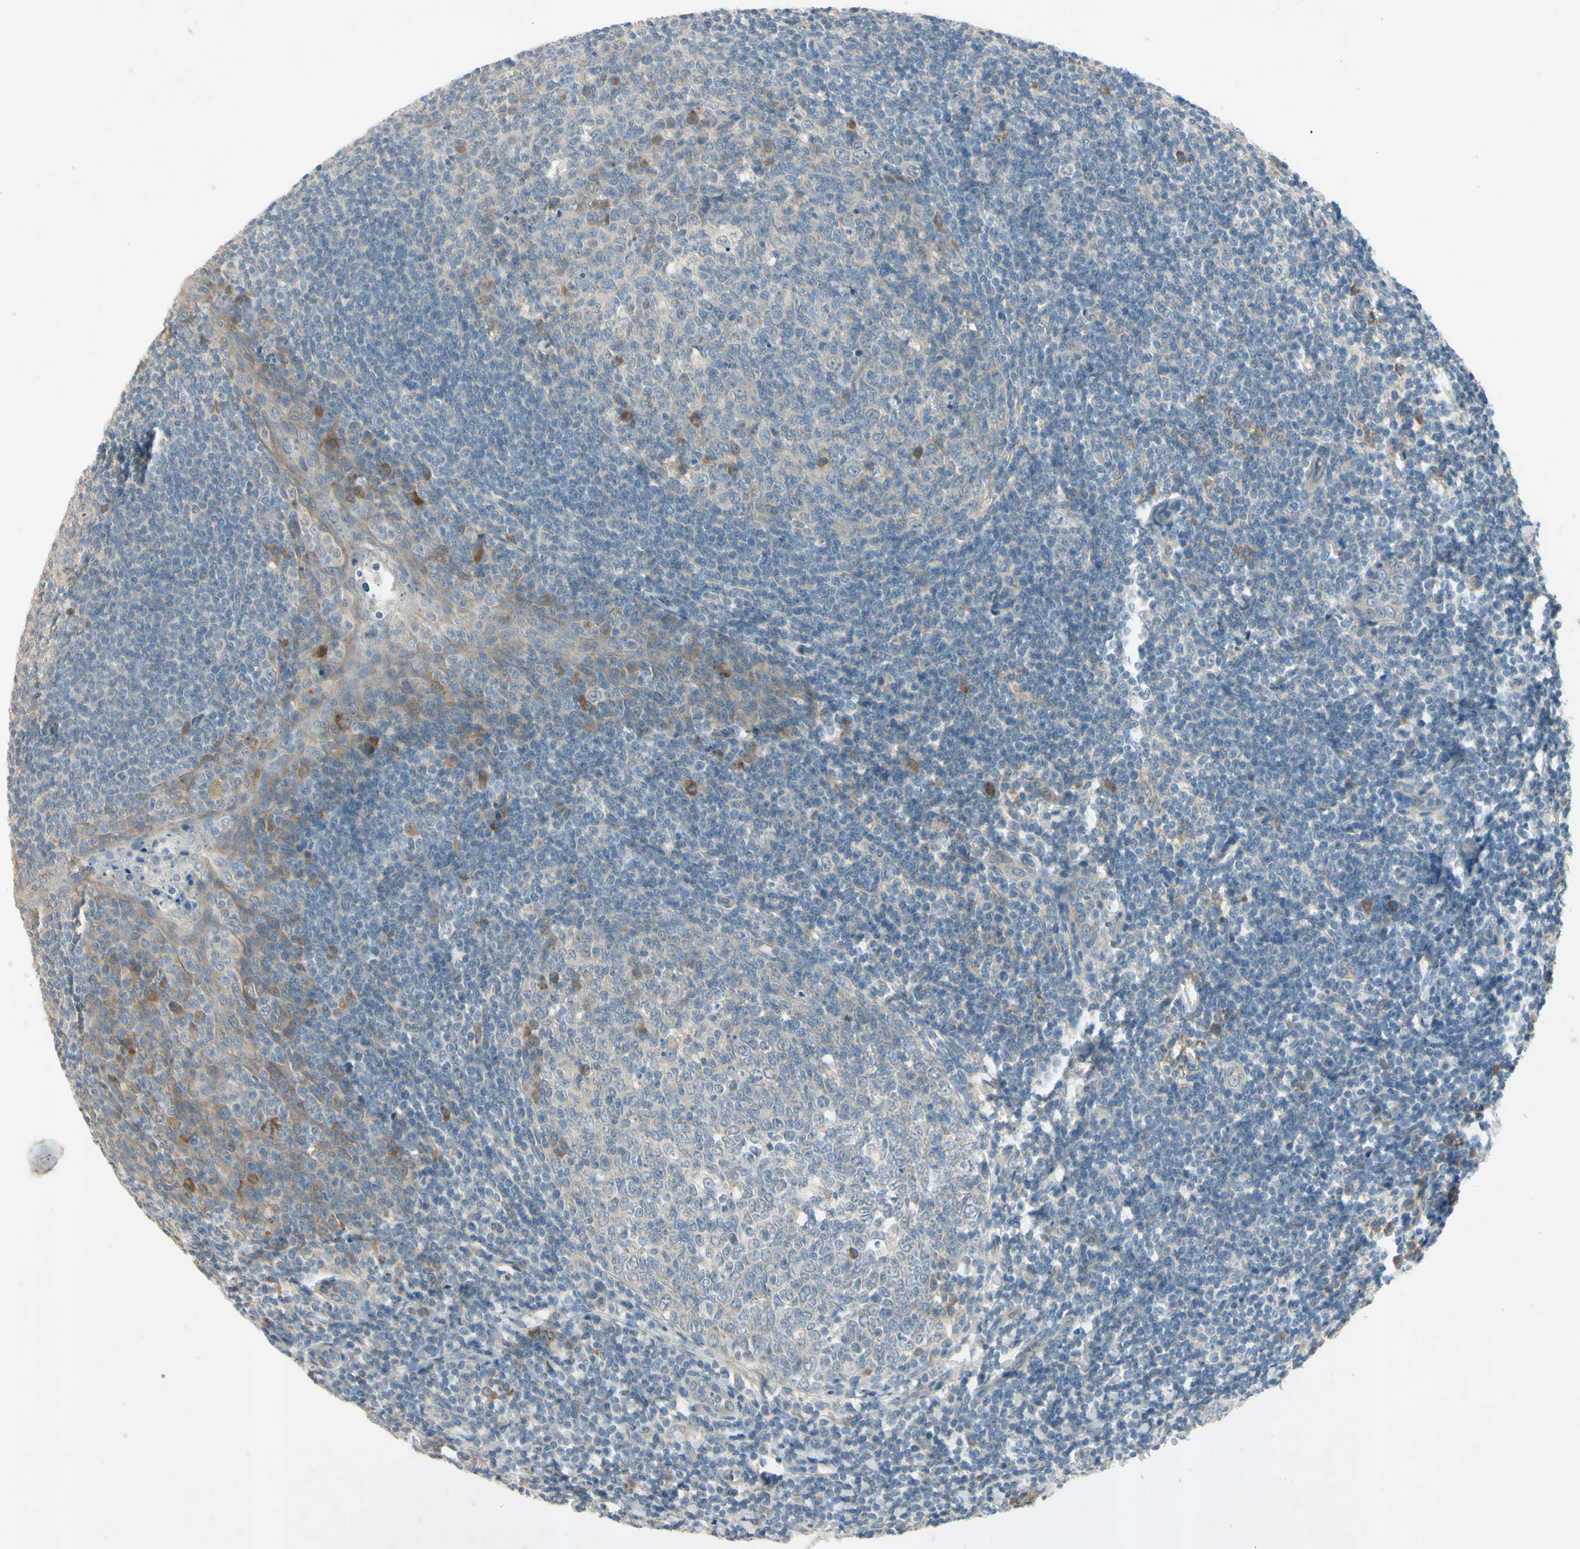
{"staining": {"intensity": "moderate", "quantity": "<25%", "location": "cytoplasmic/membranous"}, "tissue": "tonsil", "cell_type": "Germinal center cells", "image_type": "normal", "snomed": [{"axis": "morphology", "description": "Normal tissue, NOS"}, {"axis": "topography", "description": "Tonsil"}], "caption": "The image reveals immunohistochemical staining of benign tonsil. There is moderate cytoplasmic/membranous positivity is identified in about <25% of germinal center cells. The protein of interest is shown in brown color, while the nuclei are stained blue.", "gene": "AATK", "patient": {"sex": "male", "age": 31}}